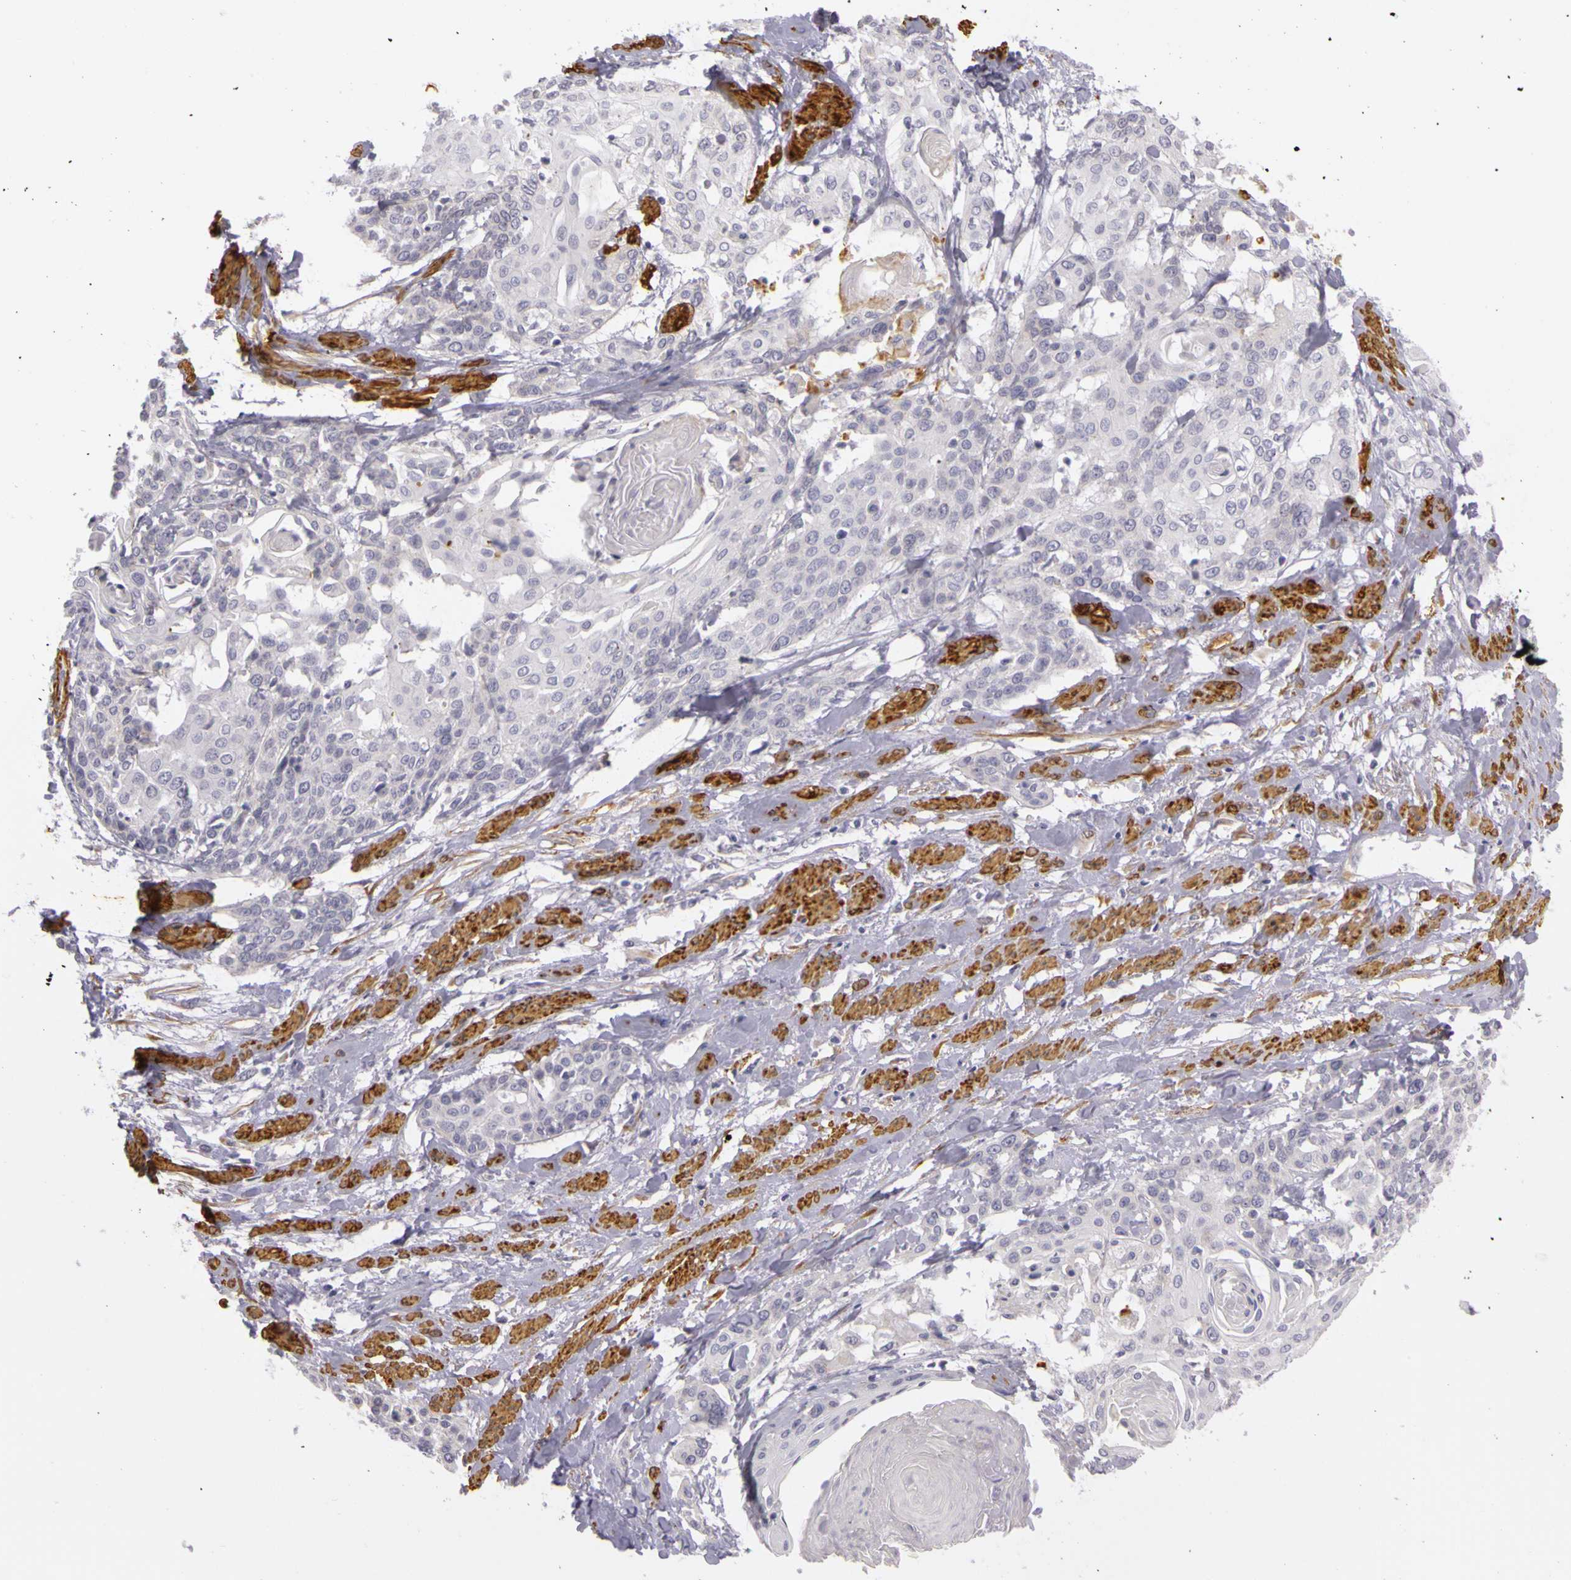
{"staining": {"intensity": "negative", "quantity": "none", "location": "none"}, "tissue": "cervical cancer", "cell_type": "Tumor cells", "image_type": "cancer", "snomed": [{"axis": "morphology", "description": "Squamous cell carcinoma, NOS"}, {"axis": "topography", "description": "Cervix"}], "caption": "The IHC micrograph has no significant expression in tumor cells of cervical cancer tissue.", "gene": "CNTN2", "patient": {"sex": "female", "age": 57}}